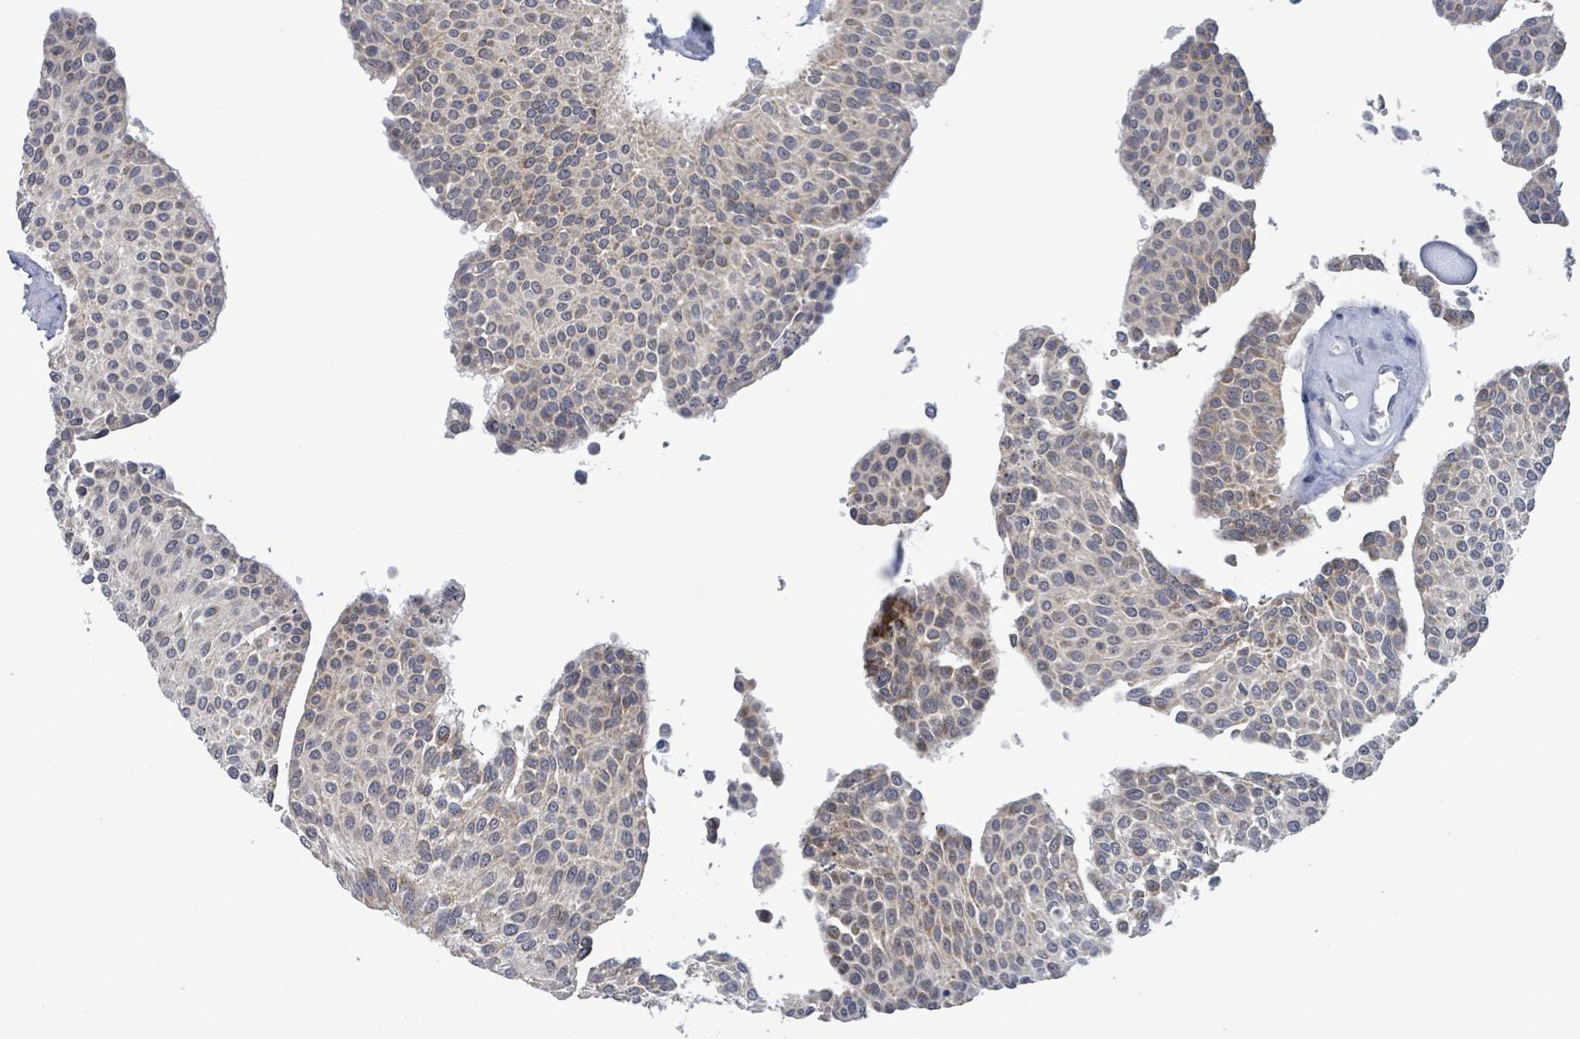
{"staining": {"intensity": "weak", "quantity": "25%-75%", "location": "cytoplasmic/membranous"}, "tissue": "urothelial cancer", "cell_type": "Tumor cells", "image_type": "cancer", "snomed": [{"axis": "morphology", "description": "Urothelial carcinoma, NOS"}, {"axis": "topography", "description": "Urinary bladder"}], "caption": "Urothelial cancer stained with DAB IHC reveals low levels of weak cytoplasmic/membranous expression in about 25%-75% of tumor cells.", "gene": "COQ10B", "patient": {"sex": "male", "age": 55}}